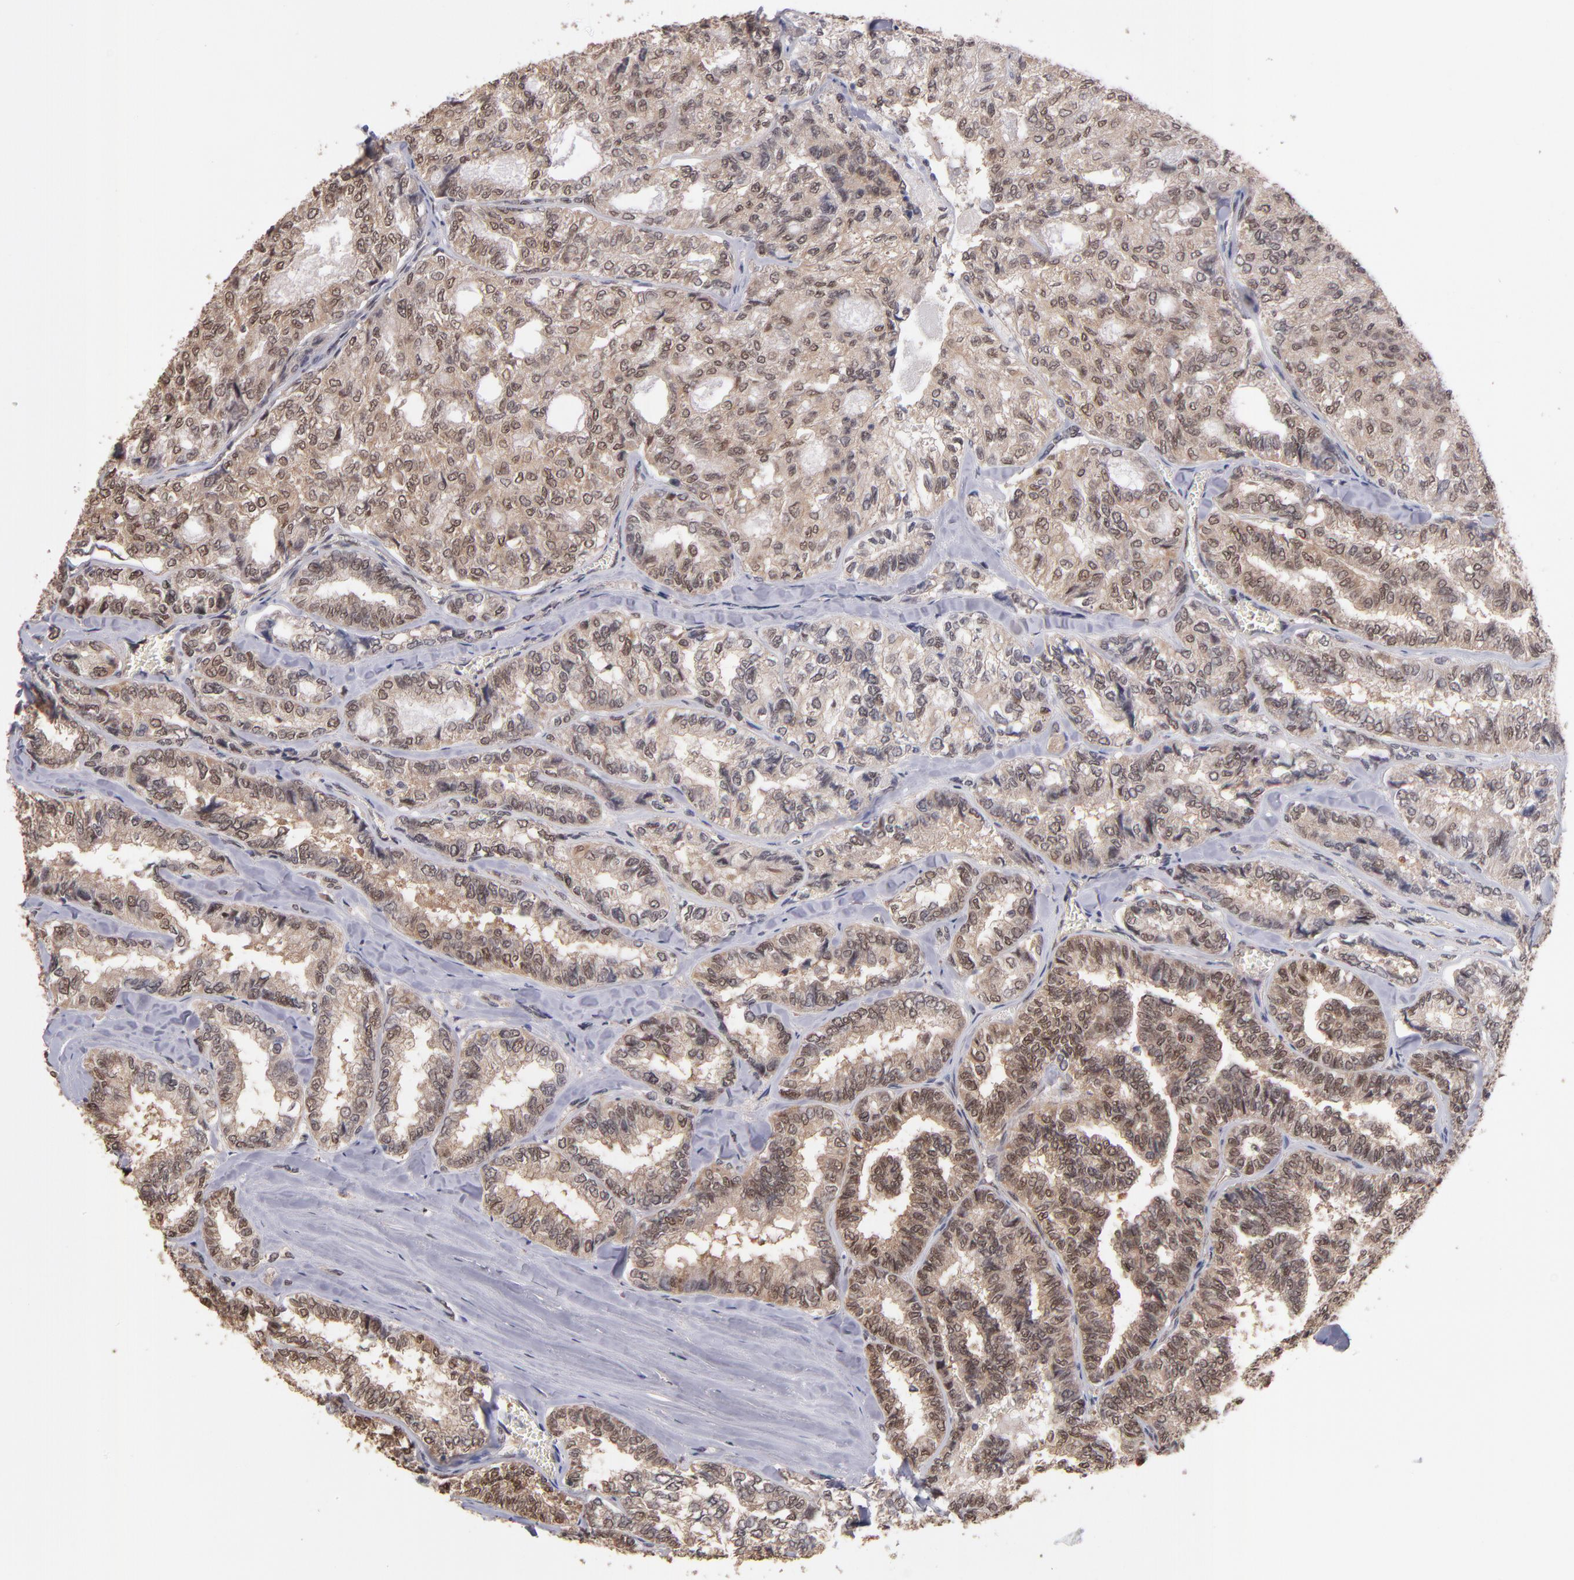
{"staining": {"intensity": "weak", "quantity": "25%-75%", "location": "cytoplasmic/membranous"}, "tissue": "thyroid cancer", "cell_type": "Tumor cells", "image_type": "cancer", "snomed": [{"axis": "morphology", "description": "Papillary adenocarcinoma, NOS"}, {"axis": "topography", "description": "Thyroid gland"}], "caption": "A histopathology image of thyroid cancer stained for a protein demonstrates weak cytoplasmic/membranous brown staining in tumor cells.", "gene": "PSMD10", "patient": {"sex": "female", "age": 35}}